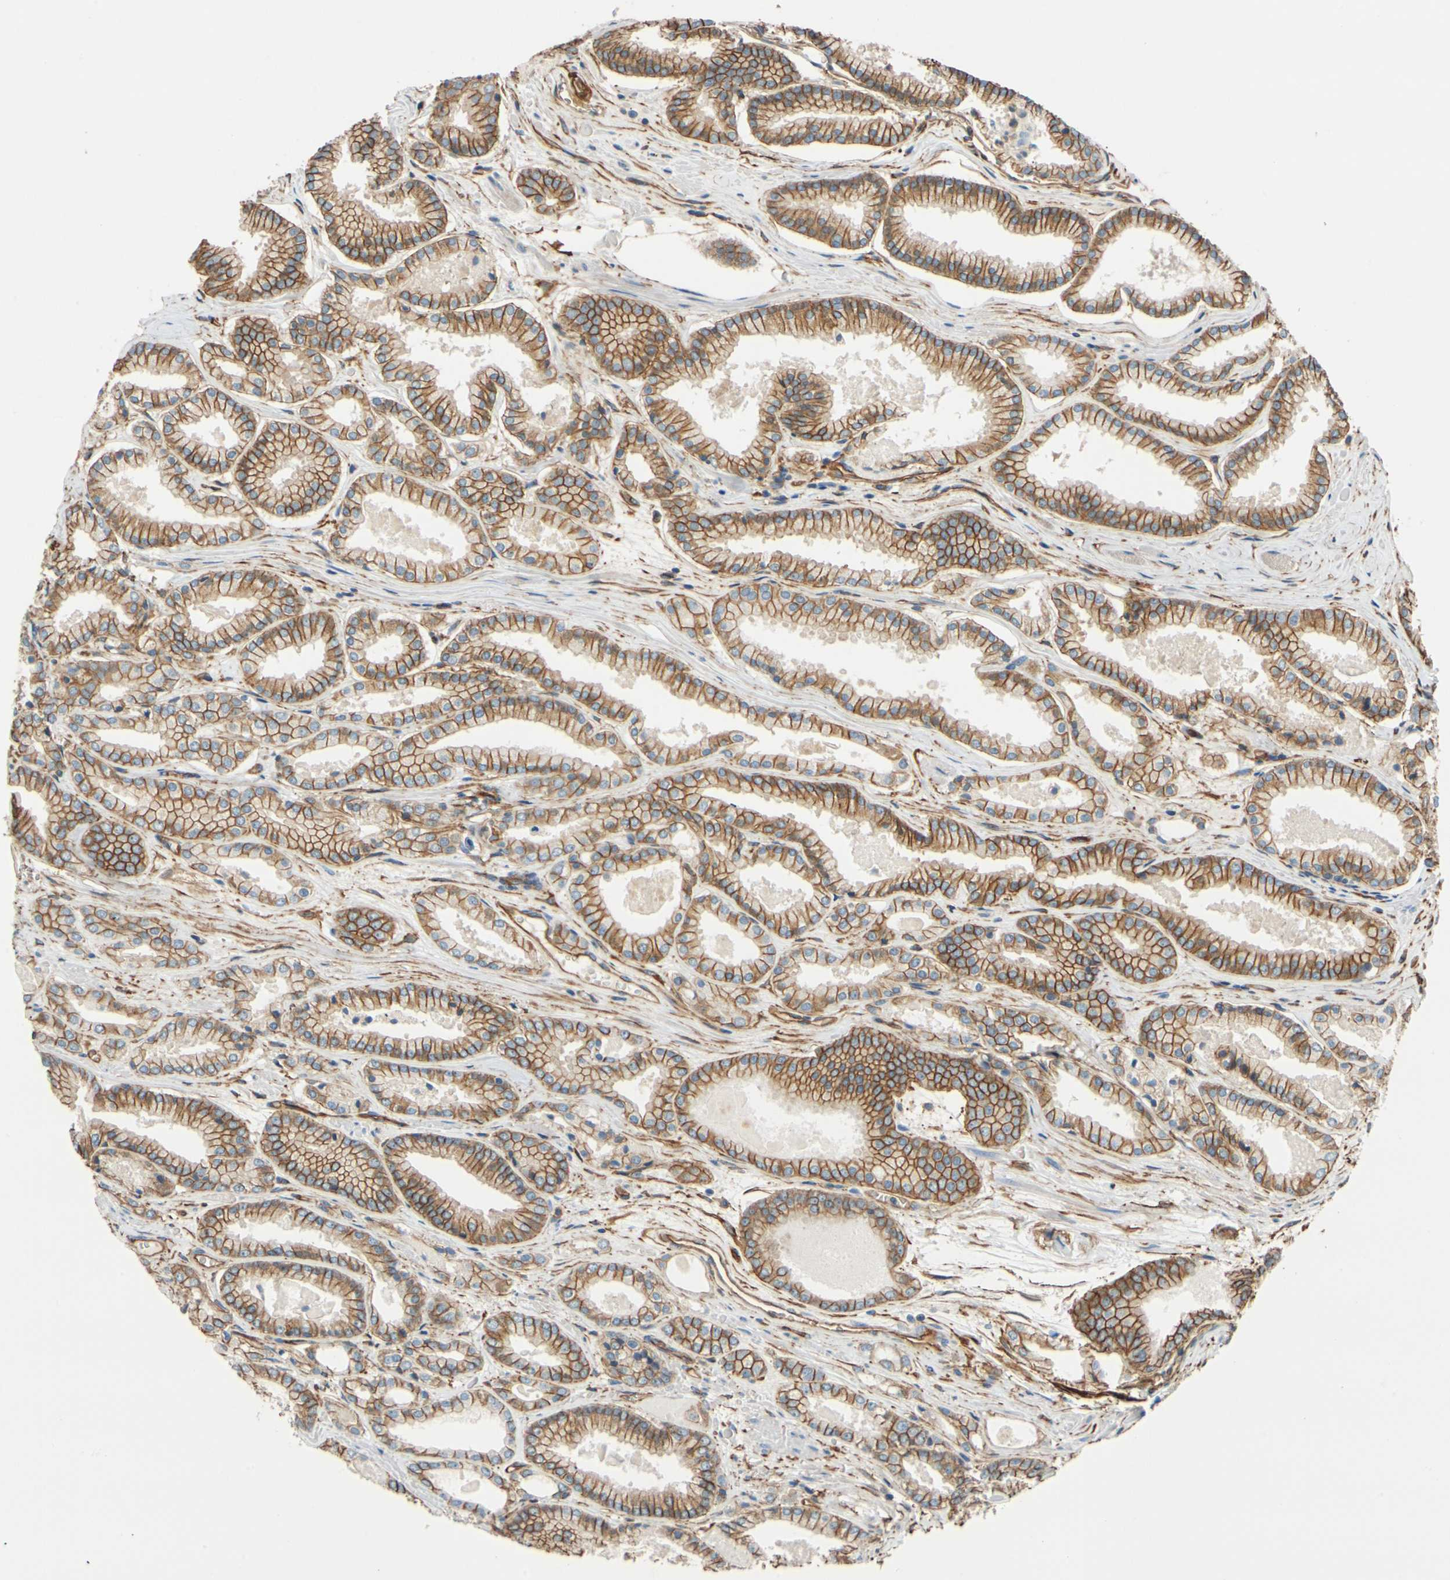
{"staining": {"intensity": "moderate", "quantity": ">75%", "location": "cytoplasmic/membranous"}, "tissue": "prostate cancer", "cell_type": "Tumor cells", "image_type": "cancer", "snomed": [{"axis": "morphology", "description": "Adenocarcinoma, Low grade"}, {"axis": "topography", "description": "Prostate"}], "caption": "Prostate cancer tissue displays moderate cytoplasmic/membranous staining in approximately >75% of tumor cells", "gene": "SPTAN1", "patient": {"sex": "male", "age": 59}}